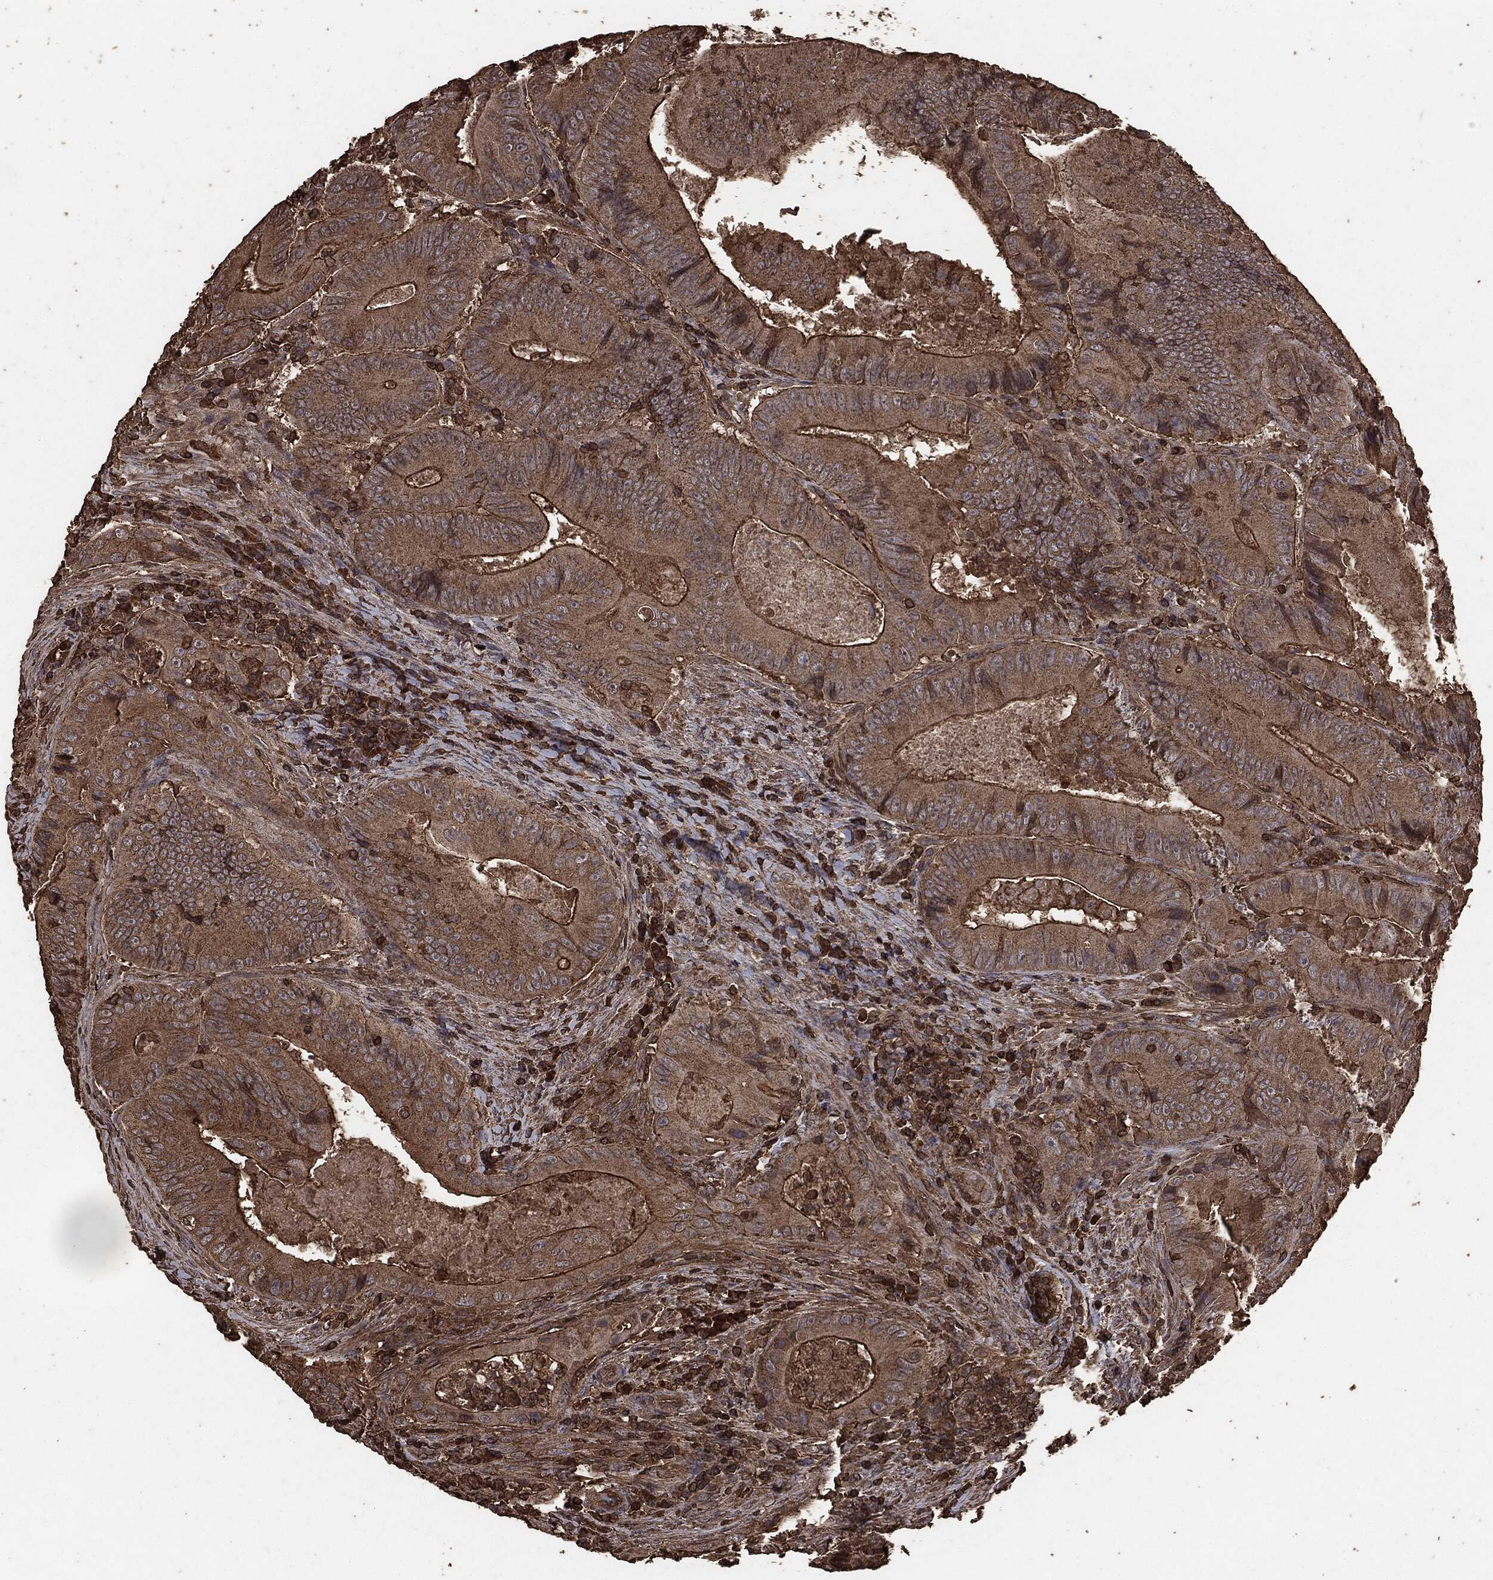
{"staining": {"intensity": "moderate", "quantity": ">75%", "location": "cytoplasmic/membranous"}, "tissue": "colorectal cancer", "cell_type": "Tumor cells", "image_type": "cancer", "snomed": [{"axis": "morphology", "description": "Adenocarcinoma, NOS"}, {"axis": "topography", "description": "Colon"}], "caption": "DAB (3,3'-diaminobenzidine) immunohistochemical staining of colorectal cancer exhibits moderate cytoplasmic/membranous protein positivity in about >75% of tumor cells.", "gene": "MTOR", "patient": {"sex": "female", "age": 86}}